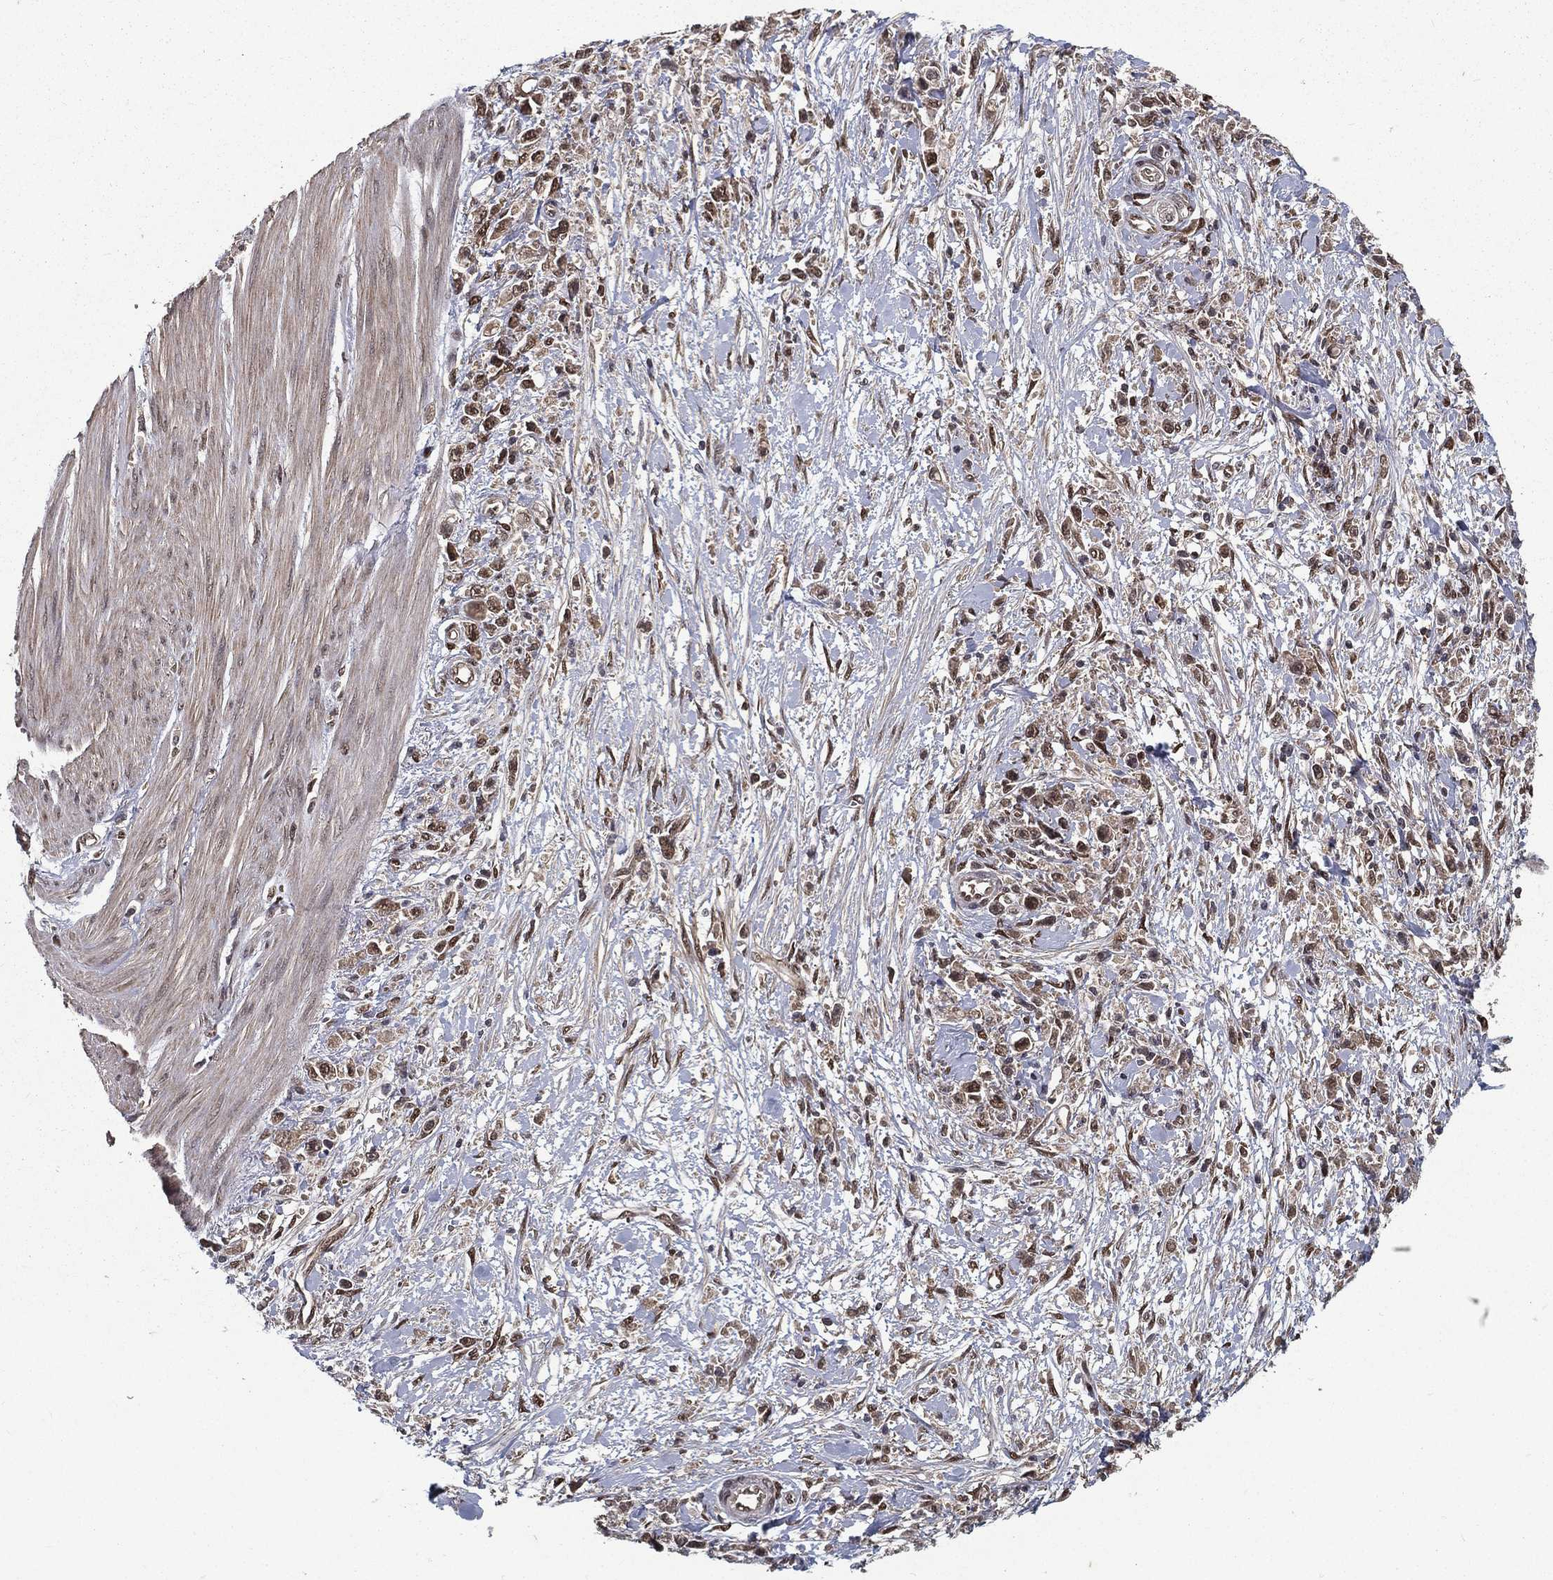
{"staining": {"intensity": "weak", "quantity": ">75%", "location": "cytoplasmic/membranous"}, "tissue": "stomach cancer", "cell_type": "Tumor cells", "image_type": "cancer", "snomed": [{"axis": "morphology", "description": "Adenocarcinoma, NOS"}, {"axis": "topography", "description": "Stomach"}], "caption": "Immunohistochemistry (IHC) histopathology image of stomach cancer stained for a protein (brown), which reveals low levels of weak cytoplasmic/membranous expression in approximately >75% of tumor cells.", "gene": "CARM1", "patient": {"sex": "female", "age": 59}}